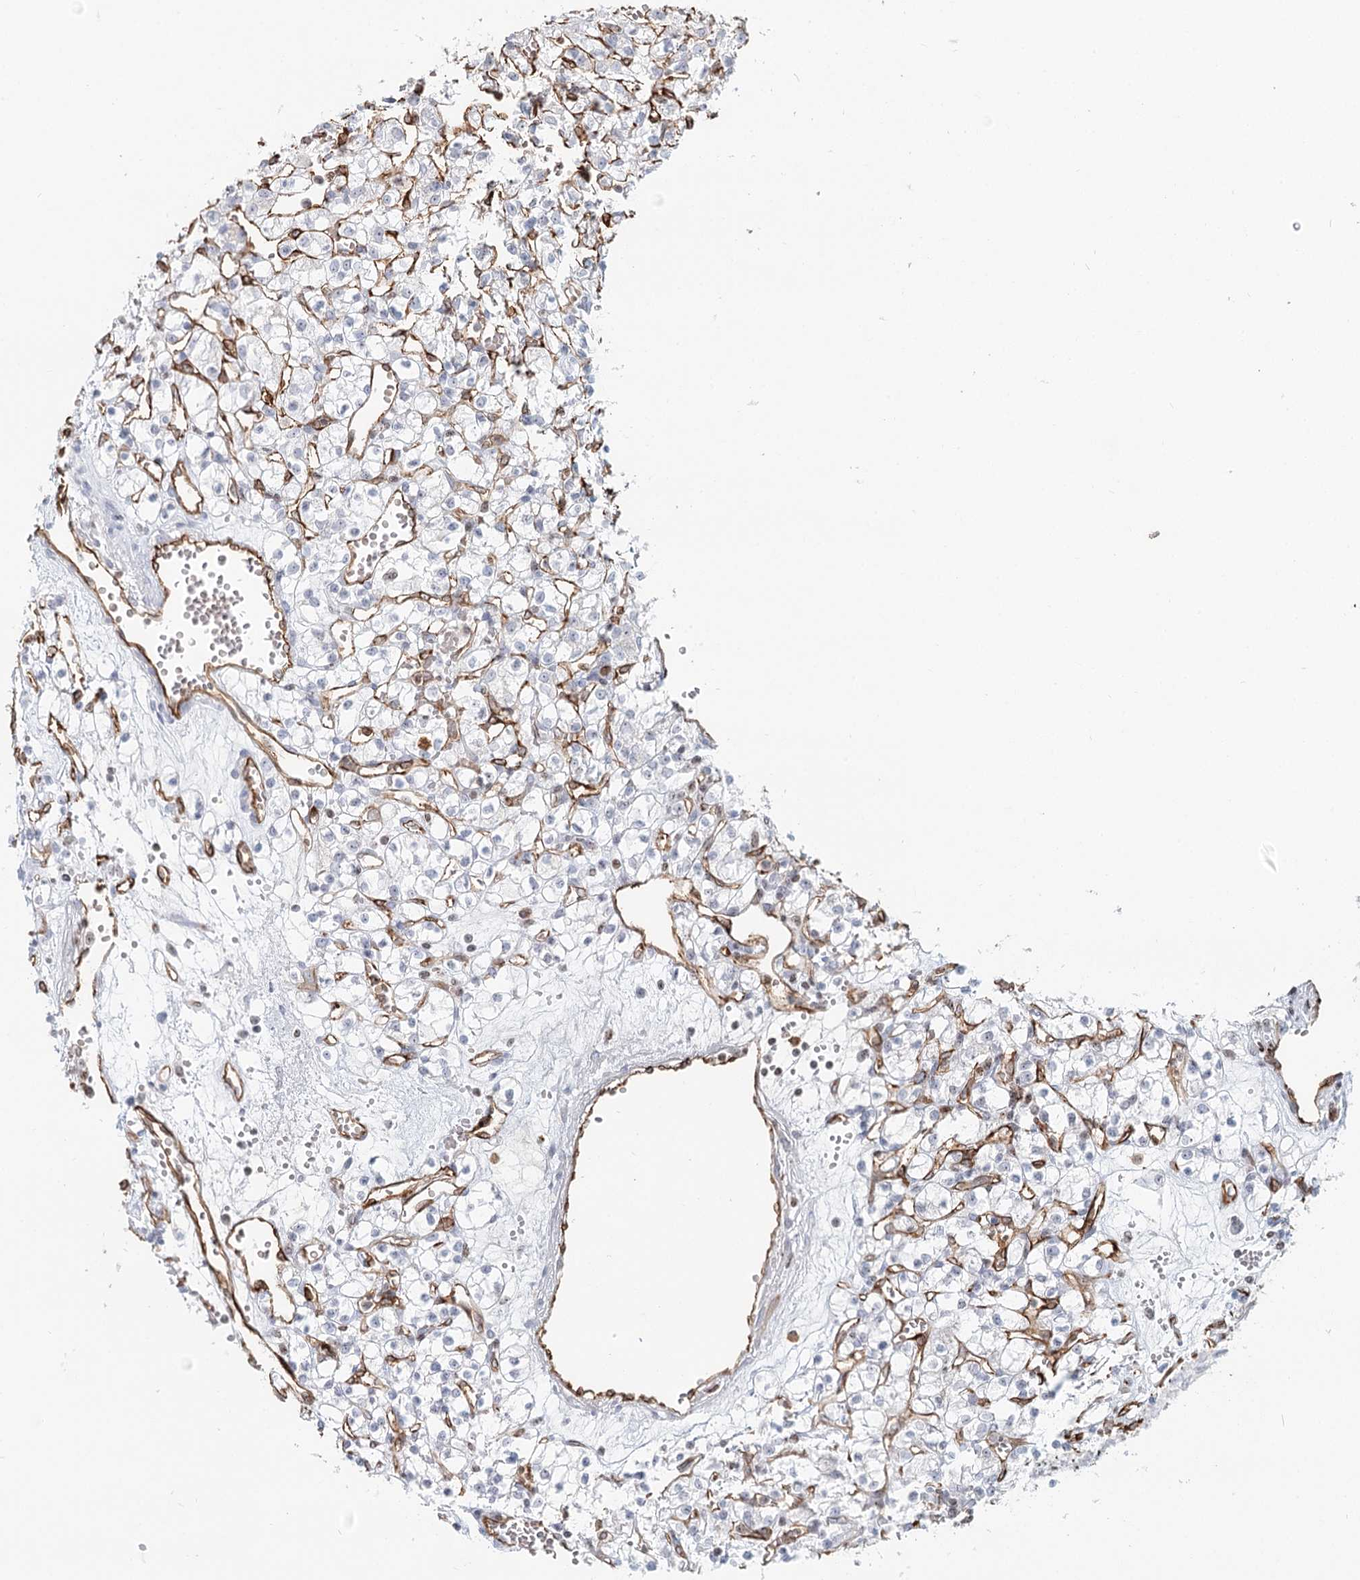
{"staining": {"intensity": "negative", "quantity": "none", "location": "none"}, "tissue": "renal cancer", "cell_type": "Tumor cells", "image_type": "cancer", "snomed": [{"axis": "morphology", "description": "Adenocarcinoma, NOS"}, {"axis": "topography", "description": "Kidney"}], "caption": "Immunohistochemical staining of adenocarcinoma (renal) displays no significant staining in tumor cells.", "gene": "ZFYVE28", "patient": {"sex": "female", "age": 59}}